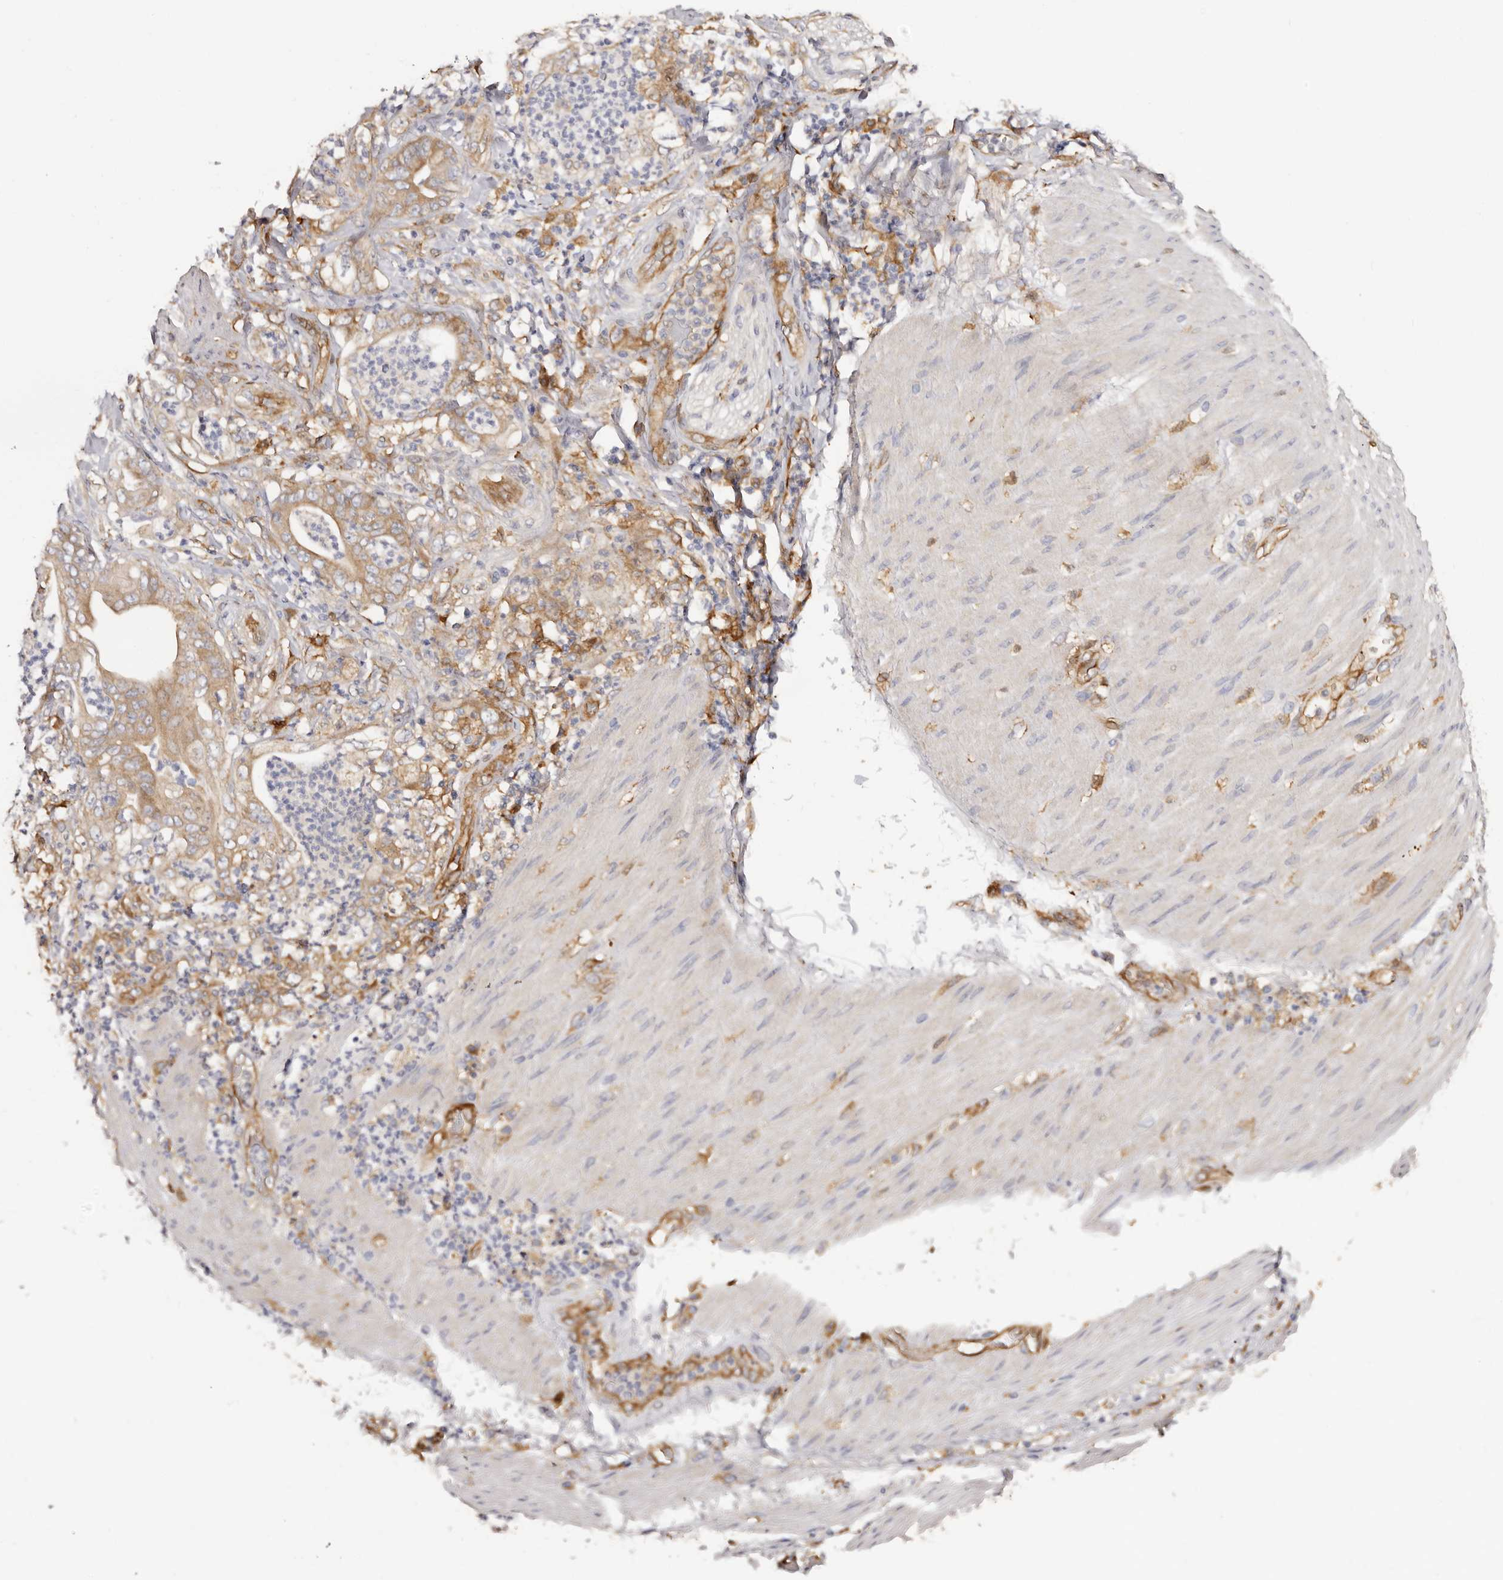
{"staining": {"intensity": "moderate", "quantity": ">75%", "location": "cytoplasmic/membranous"}, "tissue": "stomach cancer", "cell_type": "Tumor cells", "image_type": "cancer", "snomed": [{"axis": "morphology", "description": "Adenocarcinoma, NOS"}, {"axis": "topography", "description": "Stomach"}], "caption": "Stomach adenocarcinoma was stained to show a protein in brown. There is medium levels of moderate cytoplasmic/membranous staining in about >75% of tumor cells.", "gene": "LAP3", "patient": {"sex": "female", "age": 73}}